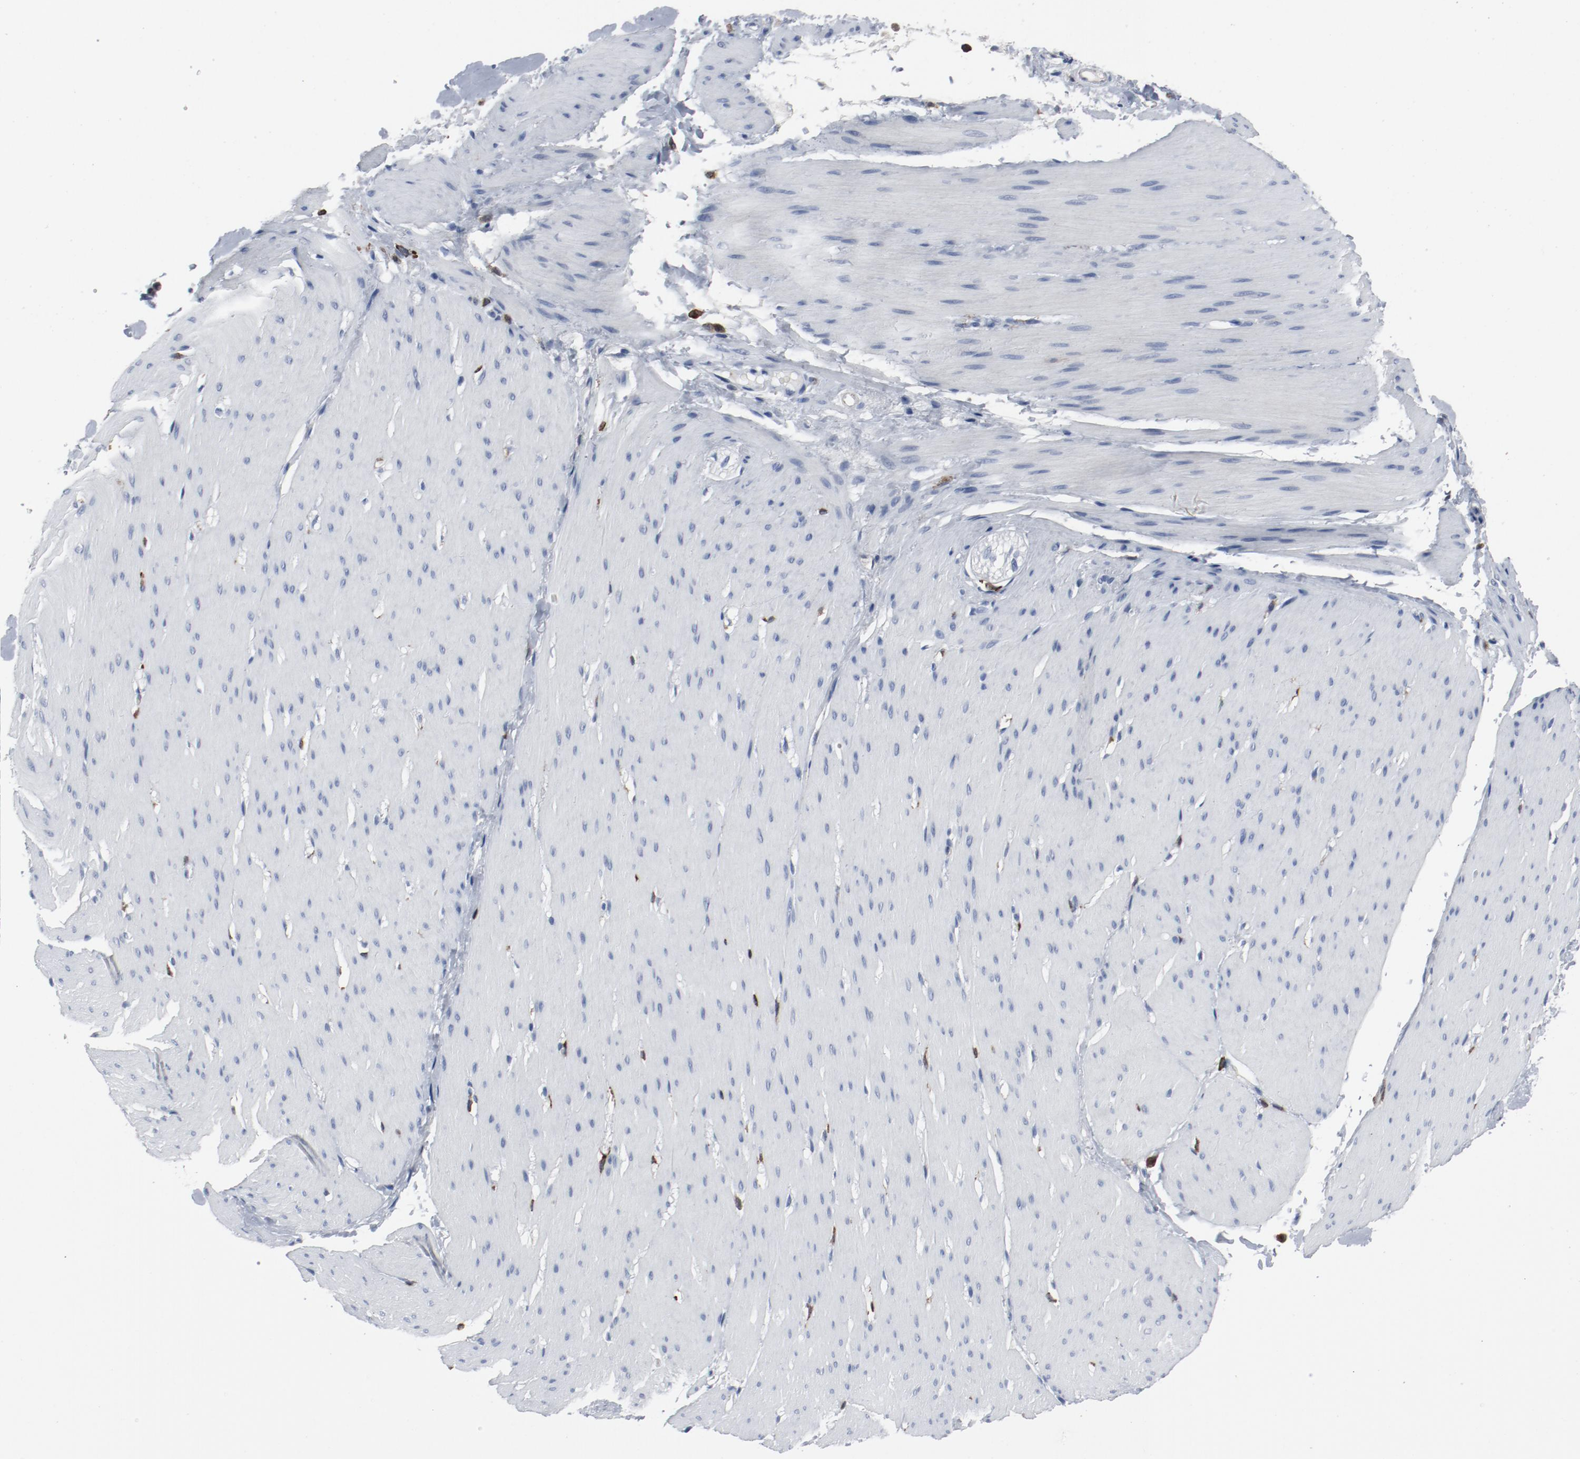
{"staining": {"intensity": "negative", "quantity": "none", "location": "none"}, "tissue": "smooth muscle", "cell_type": "Smooth muscle cells", "image_type": "normal", "snomed": [{"axis": "morphology", "description": "Normal tissue, NOS"}, {"axis": "topography", "description": "Smooth muscle"}, {"axis": "topography", "description": "Colon"}], "caption": "Smooth muscle cells are negative for brown protein staining in benign smooth muscle.", "gene": "LCP2", "patient": {"sex": "male", "age": 67}}